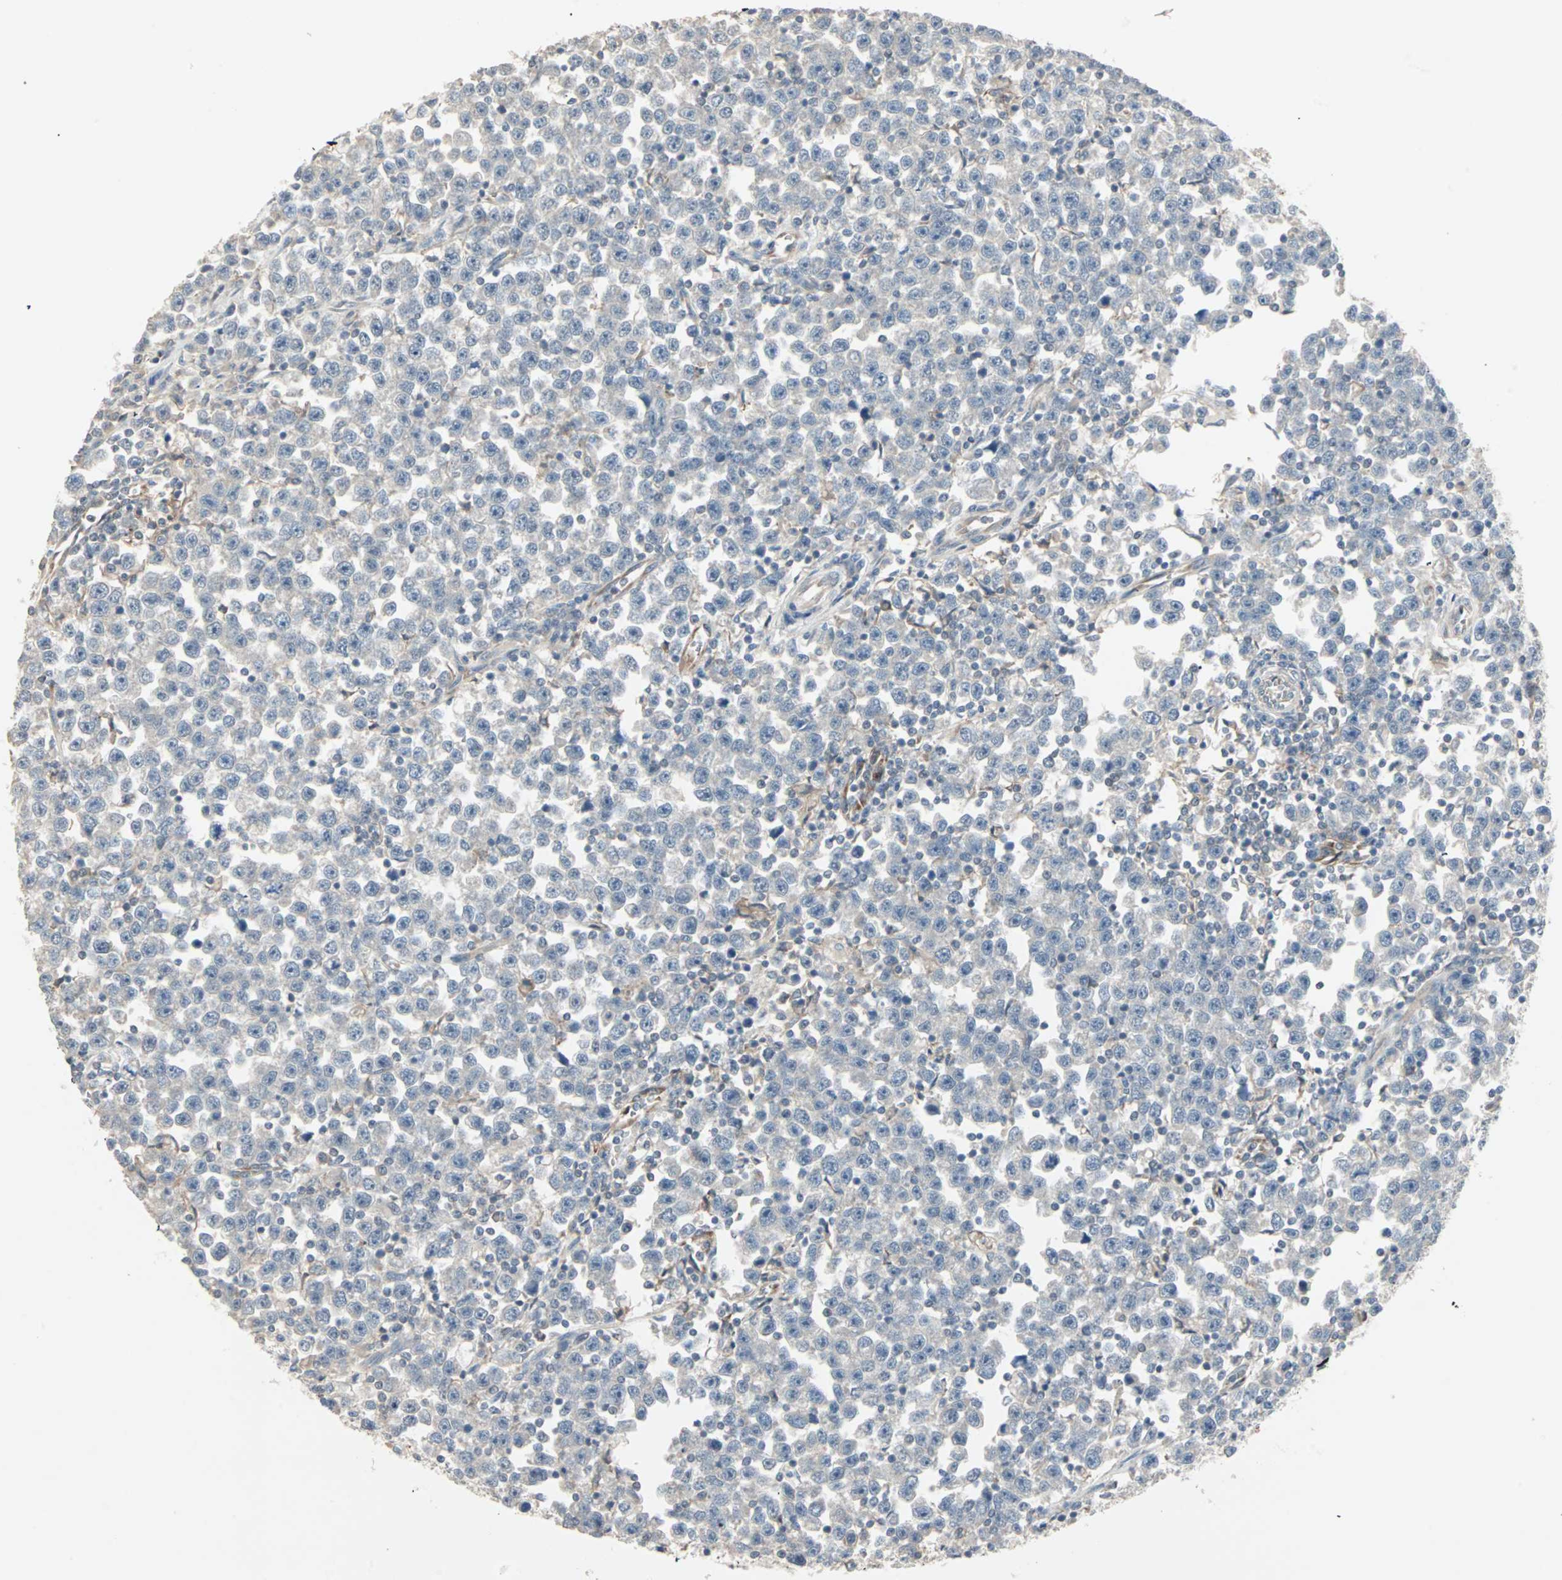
{"staining": {"intensity": "weak", "quantity": "25%-75%", "location": "cytoplasmic/membranous"}, "tissue": "testis cancer", "cell_type": "Tumor cells", "image_type": "cancer", "snomed": [{"axis": "morphology", "description": "Seminoma, NOS"}, {"axis": "topography", "description": "Testis"}], "caption": "DAB (3,3'-diaminobenzidine) immunohistochemical staining of seminoma (testis) exhibits weak cytoplasmic/membranous protein positivity in approximately 25%-75% of tumor cells.", "gene": "ZFP36", "patient": {"sex": "male", "age": 43}}